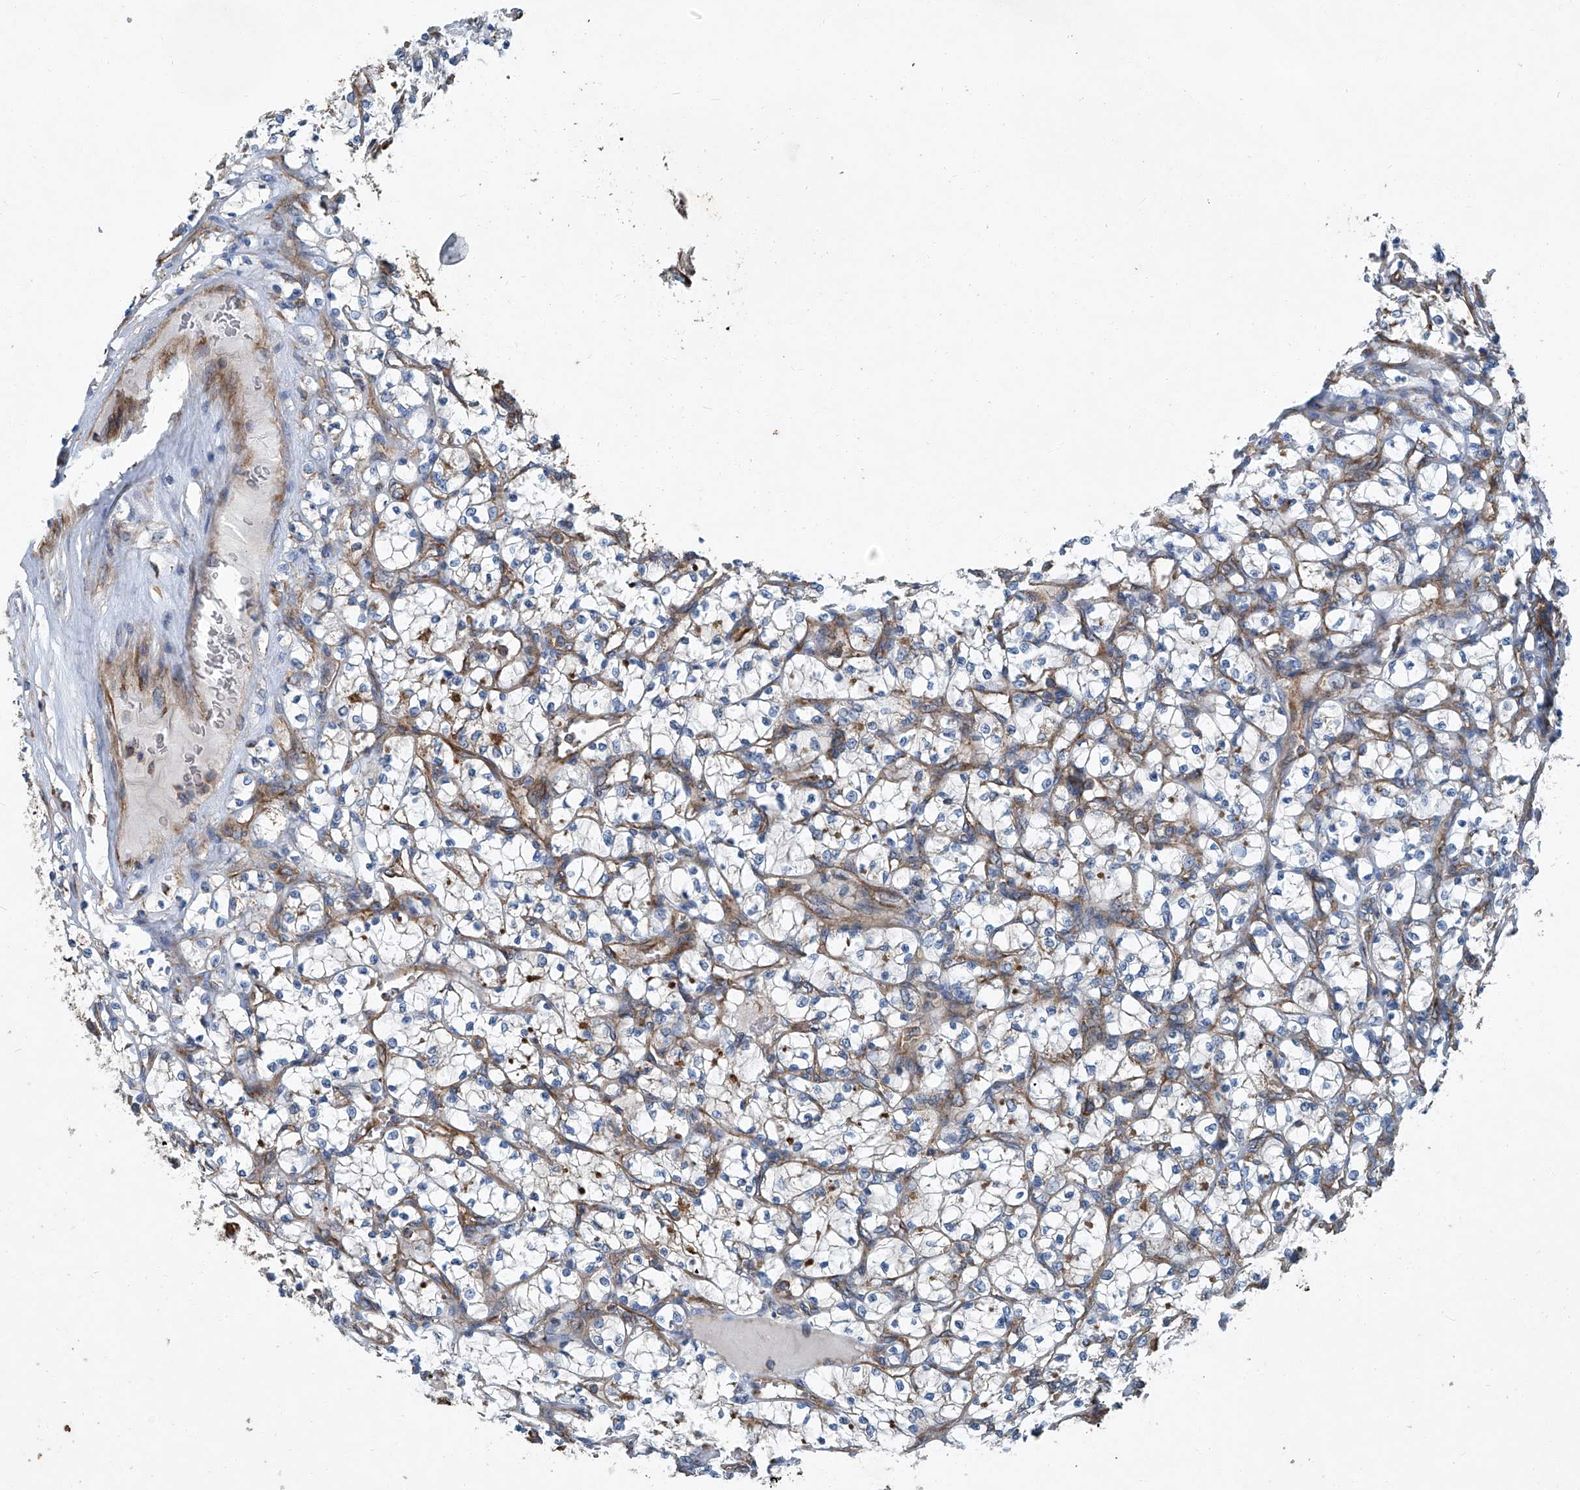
{"staining": {"intensity": "negative", "quantity": "none", "location": "none"}, "tissue": "renal cancer", "cell_type": "Tumor cells", "image_type": "cancer", "snomed": [{"axis": "morphology", "description": "Adenocarcinoma, NOS"}, {"axis": "topography", "description": "Kidney"}], "caption": "IHC of human renal cancer (adenocarcinoma) reveals no positivity in tumor cells.", "gene": "PIGH", "patient": {"sex": "female", "age": 69}}